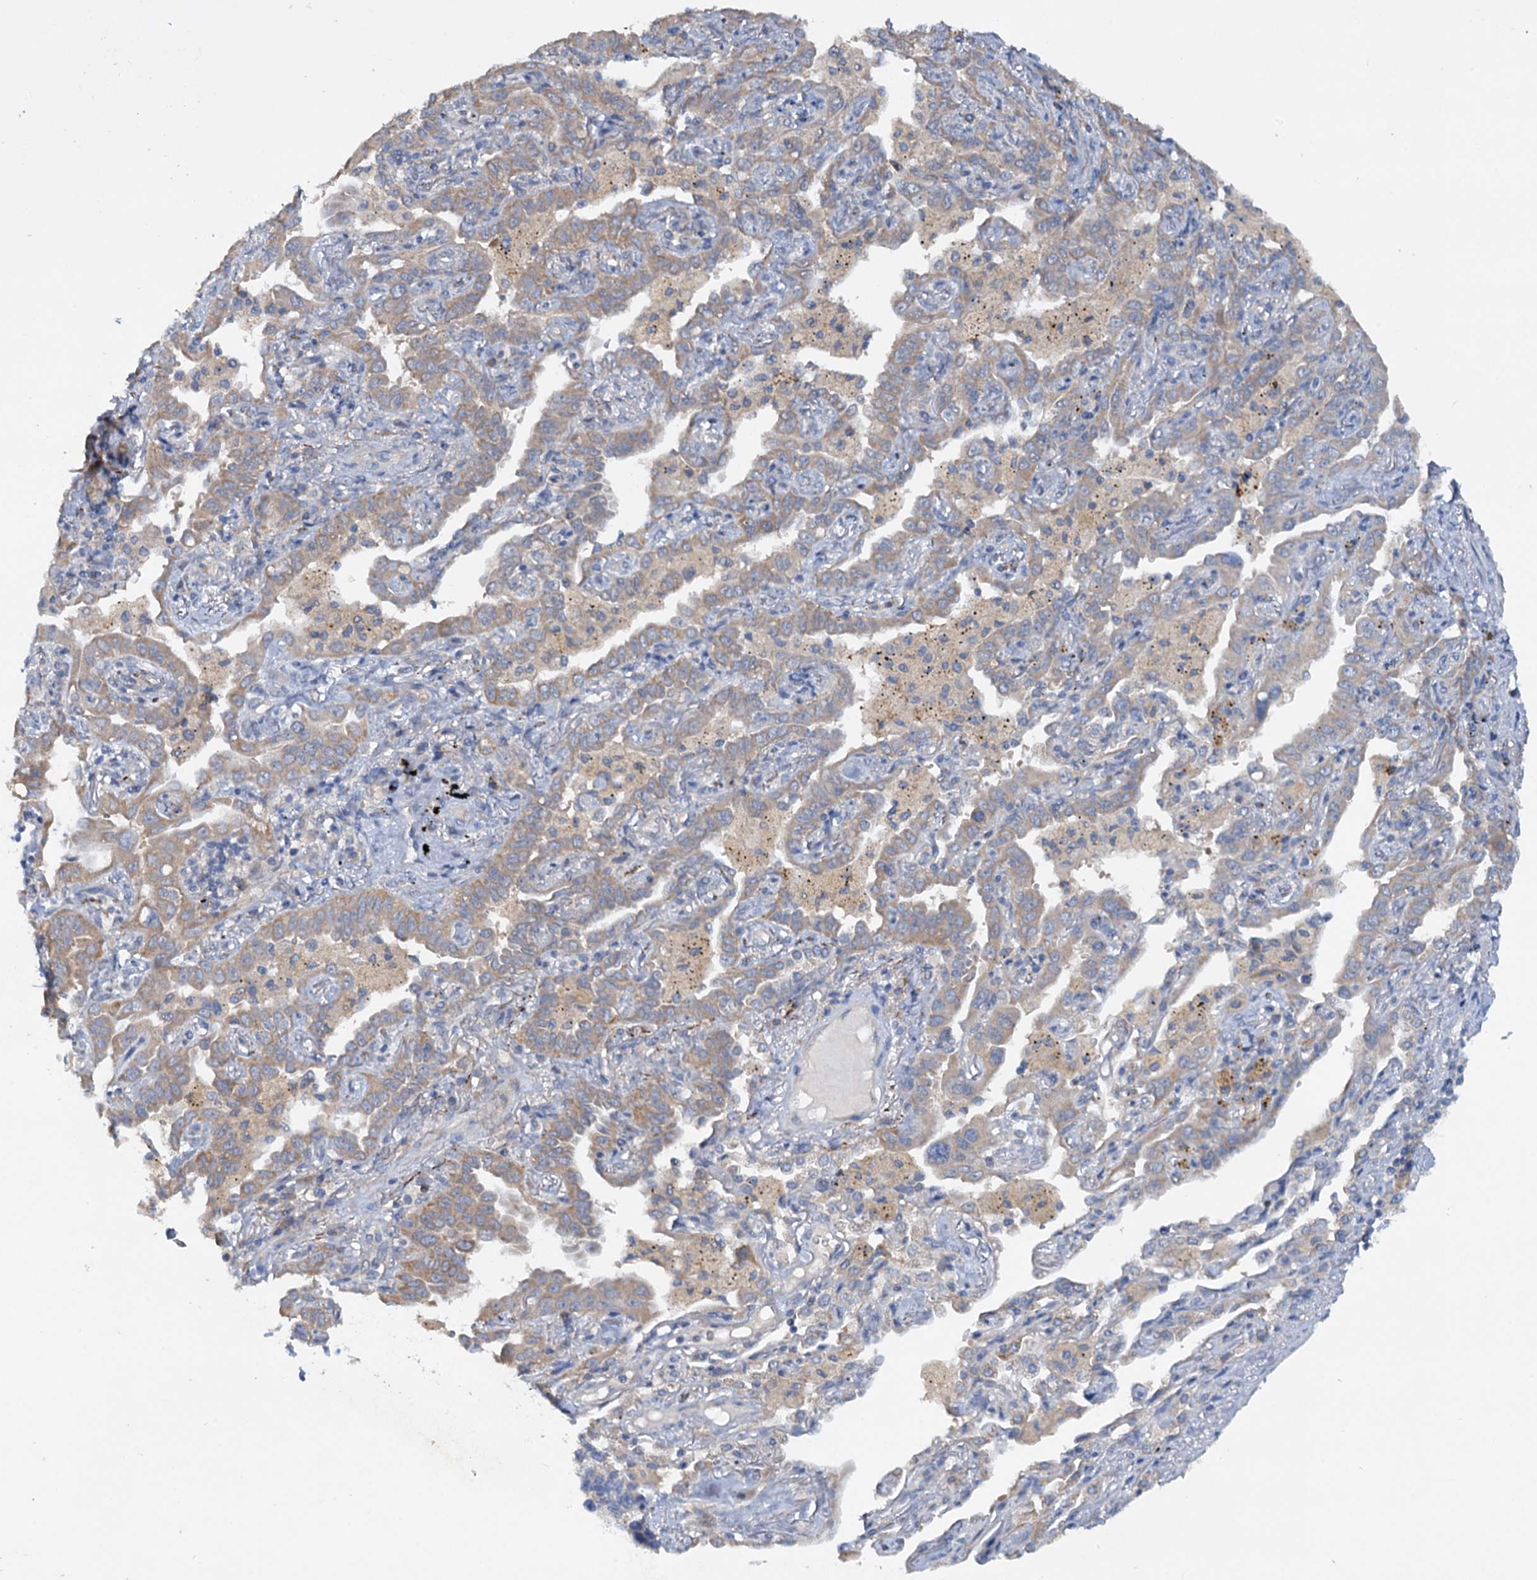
{"staining": {"intensity": "weak", "quantity": "25%-75%", "location": "cytoplasmic/membranous"}, "tissue": "lung cancer", "cell_type": "Tumor cells", "image_type": "cancer", "snomed": [{"axis": "morphology", "description": "Adenocarcinoma, NOS"}, {"axis": "topography", "description": "Lung"}], "caption": "The histopathology image demonstrates staining of lung adenocarcinoma, revealing weak cytoplasmic/membranous protein expression (brown color) within tumor cells. The protein is stained brown, and the nuclei are stained in blue (DAB IHC with brightfield microscopy, high magnification).", "gene": "ETFBKMT", "patient": {"sex": "male", "age": 67}}